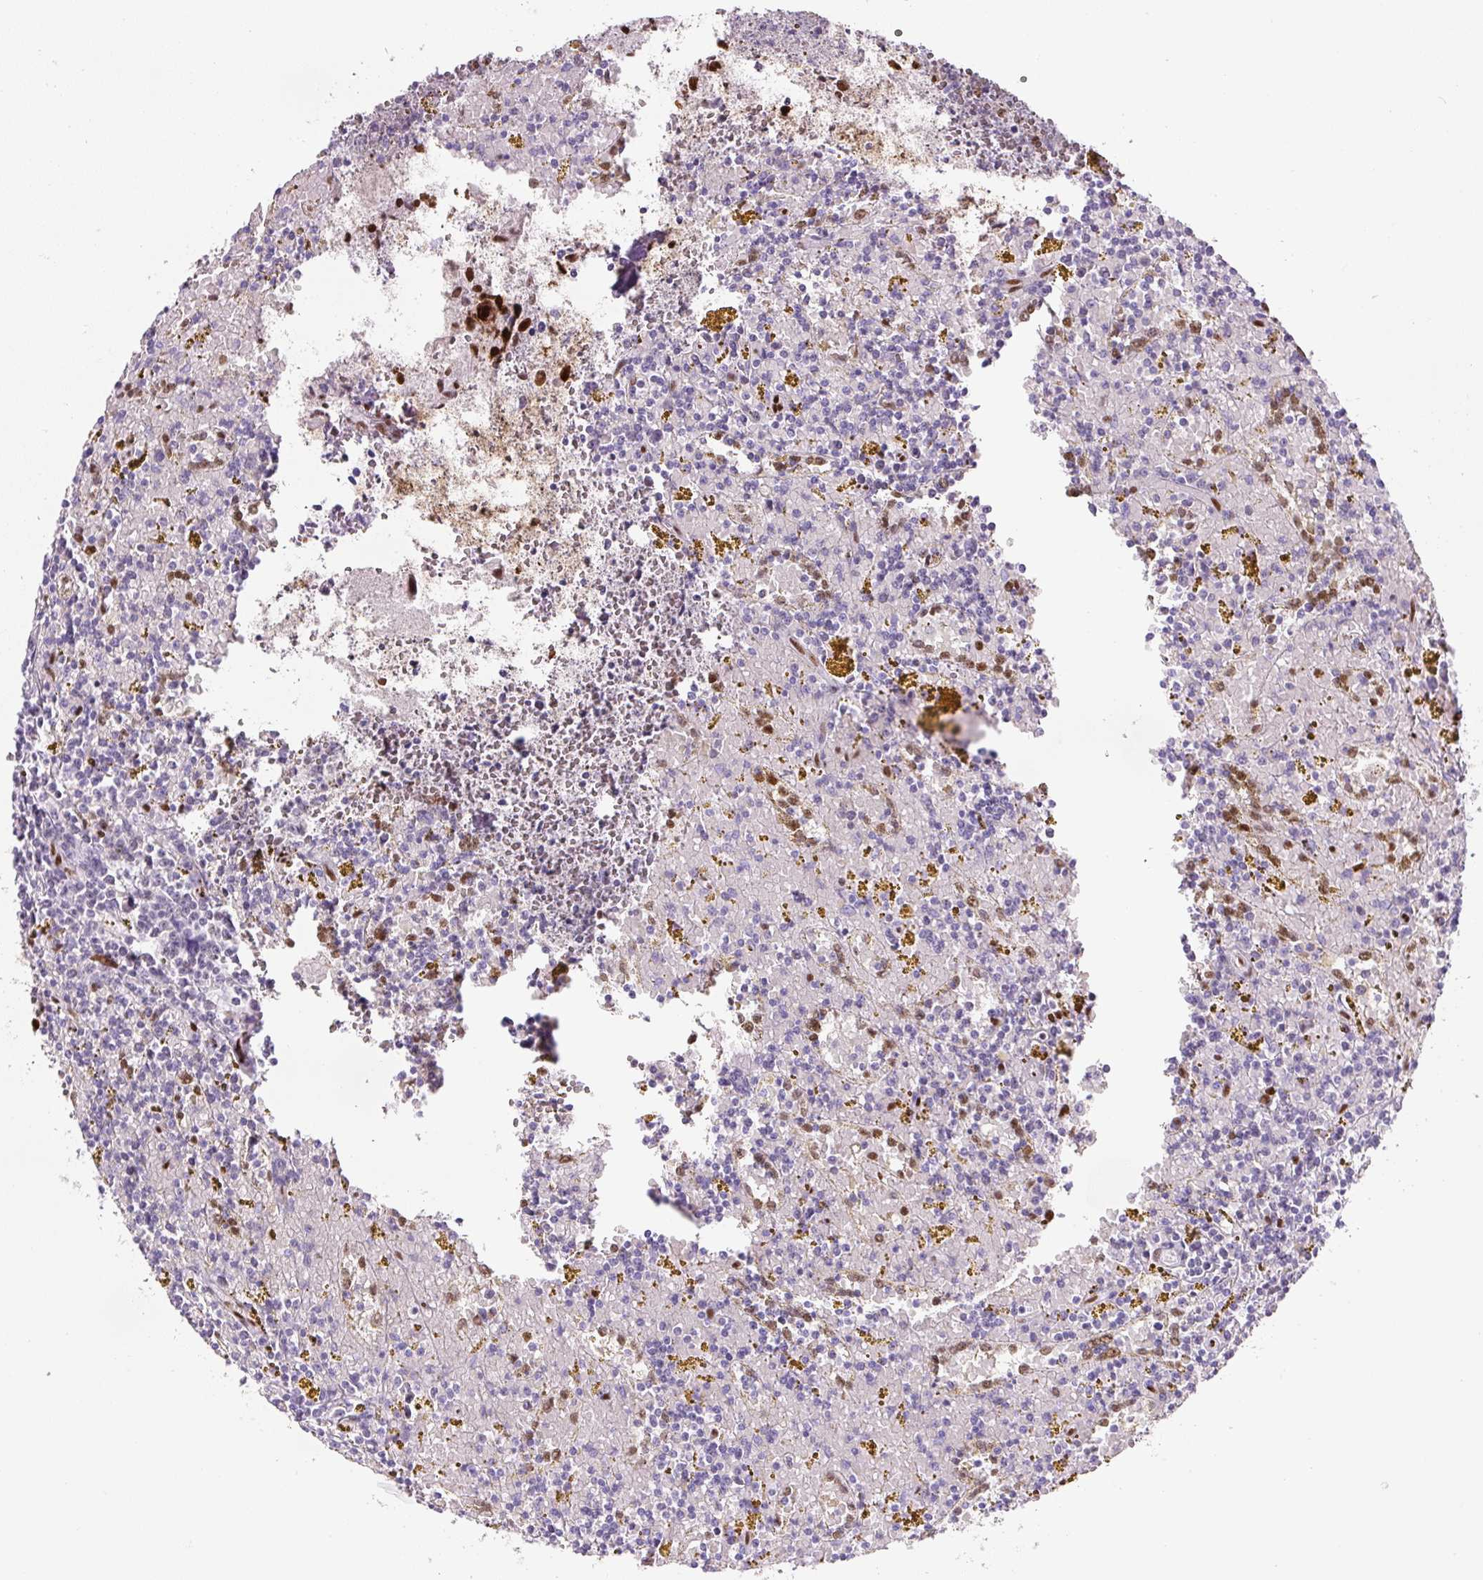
{"staining": {"intensity": "negative", "quantity": "none", "location": "none"}, "tissue": "lymphoma", "cell_type": "Tumor cells", "image_type": "cancer", "snomed": [{"axis": "morphology", "description": "Malignant lymphoma, non-Hodgkin's type, Low grade"}, {"axis": "topography", "description": "Spleen"}, {"axis": "topography", "description": "Lymph node"}], "caption": "A histopathology image of malignant lymphoma, non-Hodgkin's type (low-grade) stained for a protein exhibits no brown staining in tumor cells.", "gene": "ZEB1", "patient": {"sex": "female", "age": 66}}